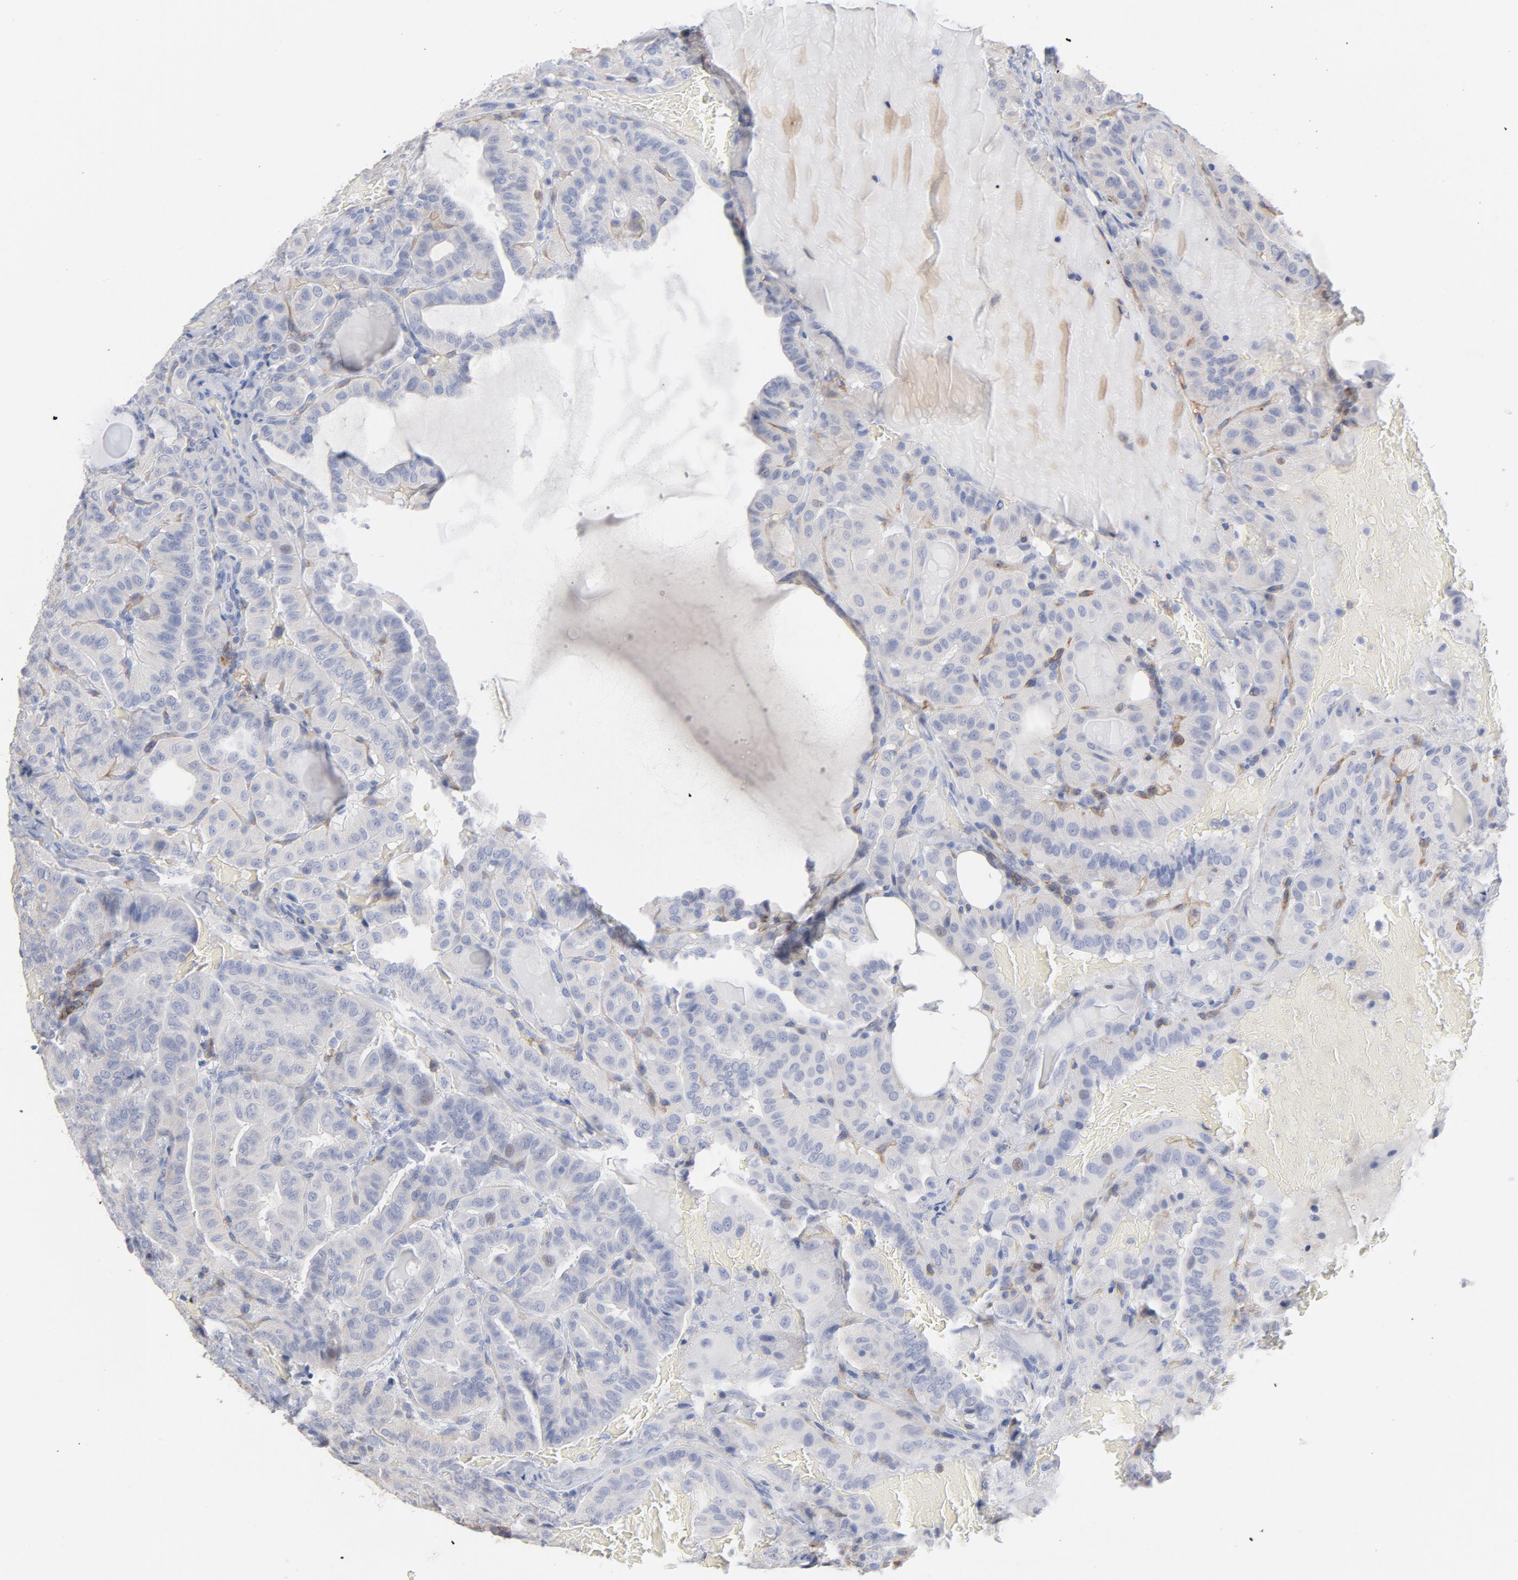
{"staining": {"intensity": "negative", "quantity": "none", "location": "none"}, "tissue": "thyroid cancer", "cell_type": "Tumor cells", "image_type": "cancer", "snomed": [{"axis": "morphology", "description": "Papillary adenocarcinoma, NOS"}, {"axis": "topography", "description": "Thyroid gland"}], "caption": "Image shows no protein expression in tumor cells of thyroid cancer (papillary adenocarcinoma) tissue. (Stains: DAB (3,3'-diaminobenzidine) immunohistochemistry with hematoxylin counter stain, Microscopy: brightfield microscopy at high magnification).", "gene": "P2RY8", "patient": {"sex": "male", "age": 77}}